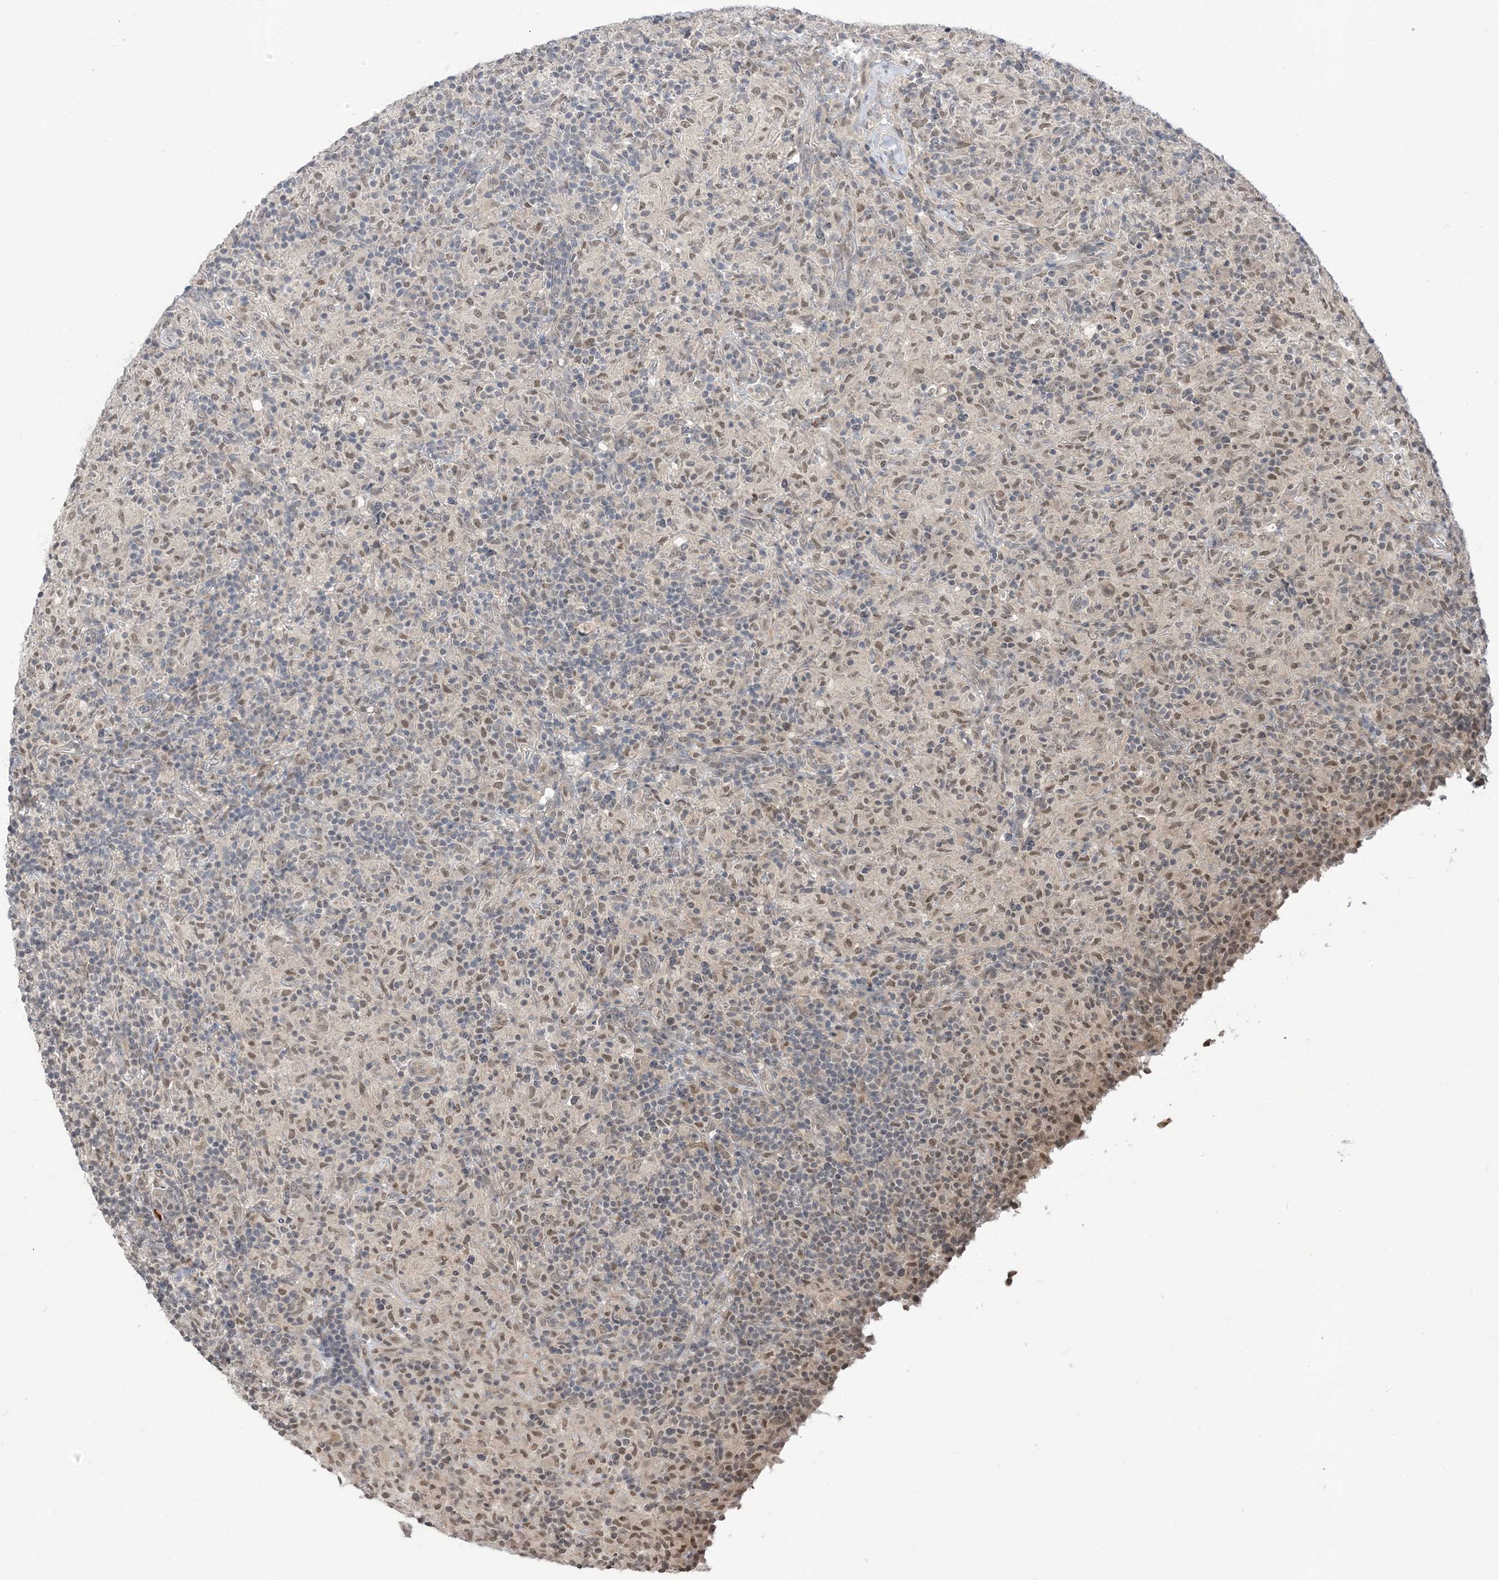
{"staining": {"intensity": "negative", "quantity": "none", "location": "none"}, "tissue": "lymphoma", "cell_type": "Tumor cells", "image_type": "cancer", "snomed": [{"axis": "morphology", "description": "Hodgkin's disease, NOS"}, {"axis": "topography", "description": "Lymph node"}], "caption": "Tumor cells show no significant protein expression in lymphoma.", "gene": "RANBP9", "patient": {"sex": "male", "age": 70}}